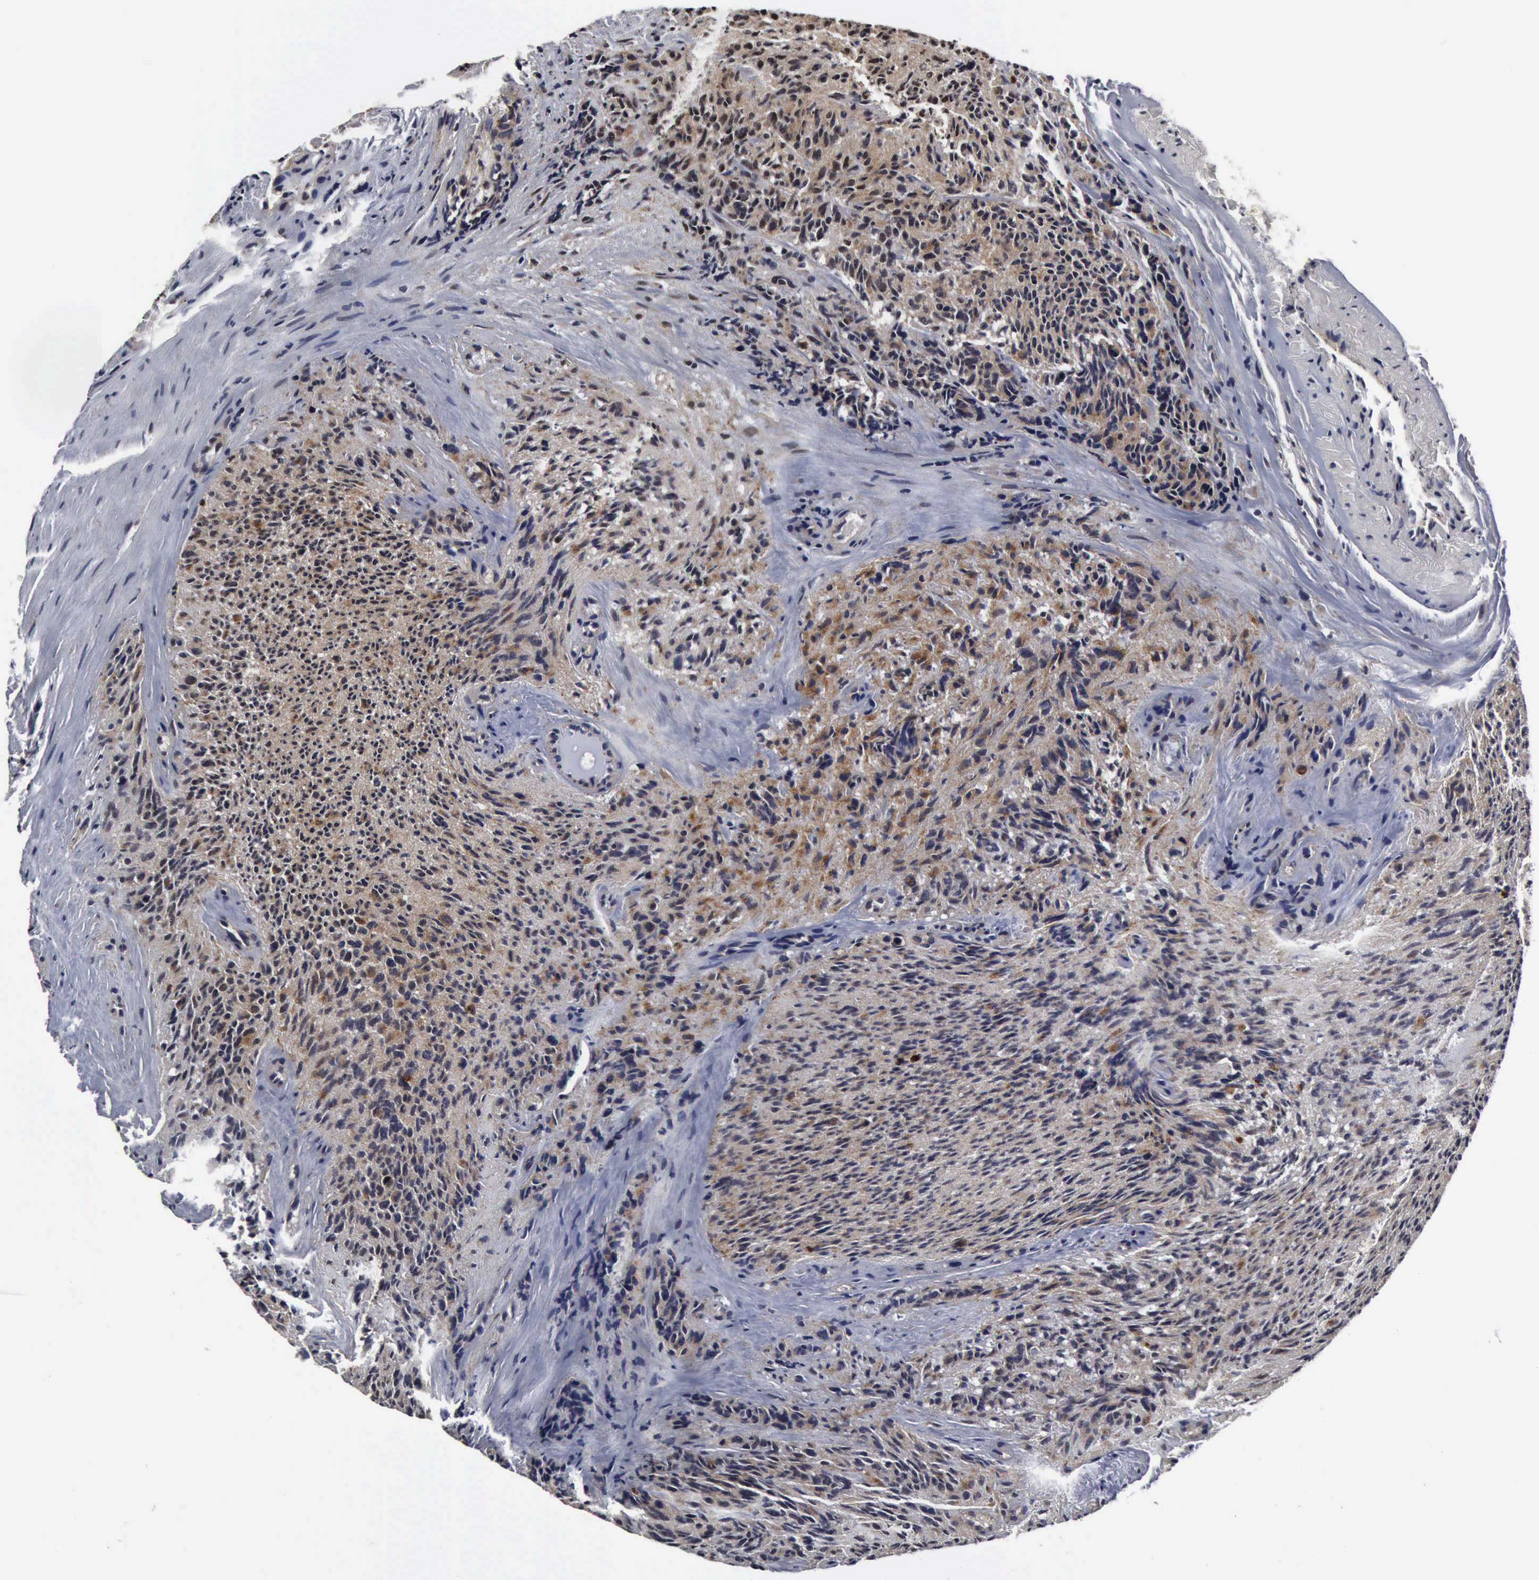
{"staining": {"intensity": "weak", "quantity": "25%-75%", "location": "cytoplasmic/membranous,nuclear"}, "tissue": "glioma", "cell_type": "Tumor cells", "image_type": "cancer", "snomed": [{"axis": "morphology", "description": "Glioma, malignant, High grade"}, {"axis": "topography", "description": "Brain"}], "caption": "The immunohistochemical stain labels weak cytoplasmic/membranous and nuclear positivity in tumor cells of glioma tissue.", "gene": "UBC", "patient": {"sex": "male", "age": 36}}